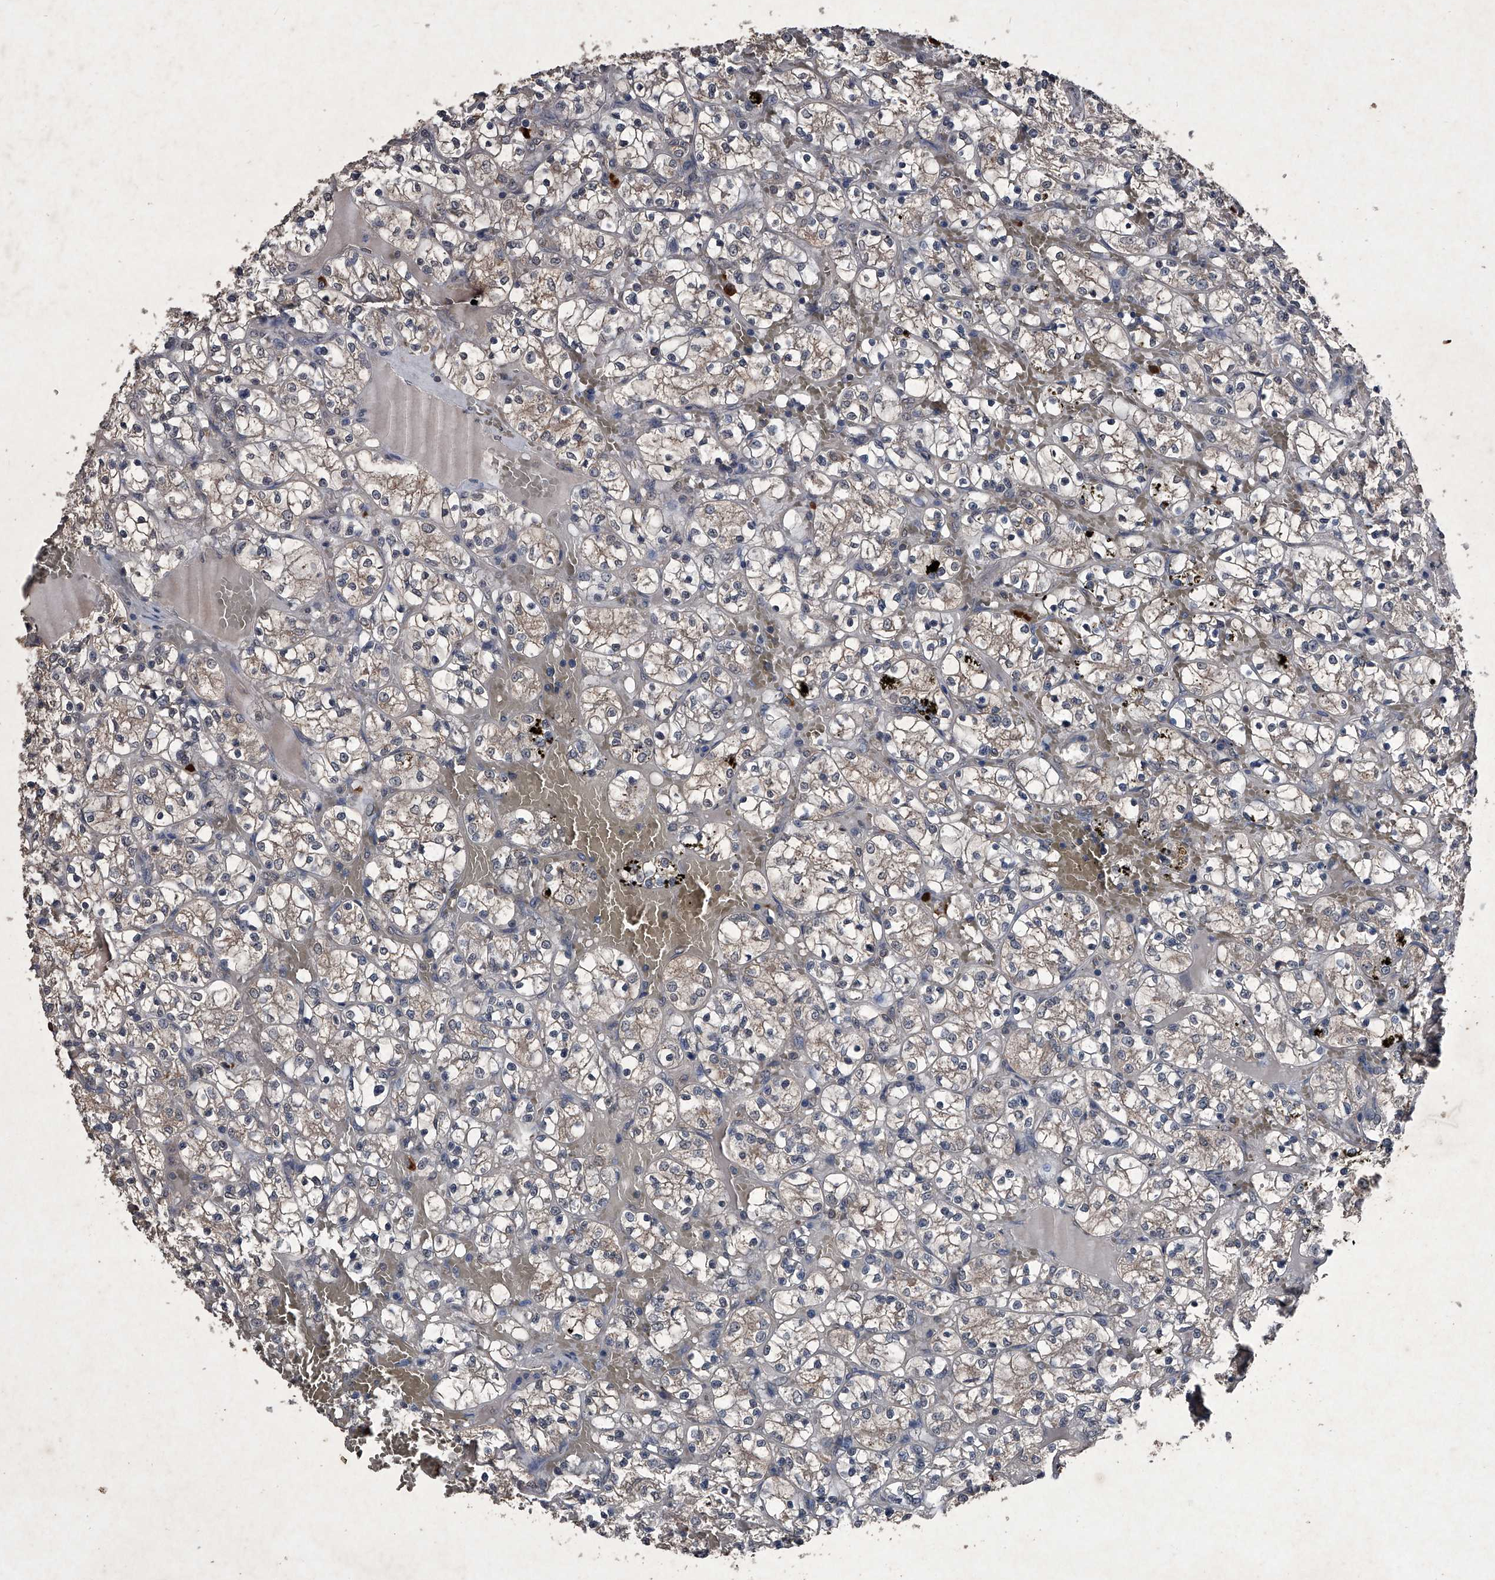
{"staining": {"intensity": "negative", "quantity": "none", "location": "none"}, "tissue": "renal cancer", "cell_type": "Tumor cells", "image_type": "cancer", "snomed": [{"axis": "morphology", "description": "Adenocarcinoma, NOS"}, {"axis": "topography", "description": "Kidney"}], "caption": "This is an immunohistochemistry (IHC) image of human adenocarcinoma (renal). There is no positivity in tumor cells.", "gene": "MAPKAP1", "patient": {"sex": "female", "age": 69}}